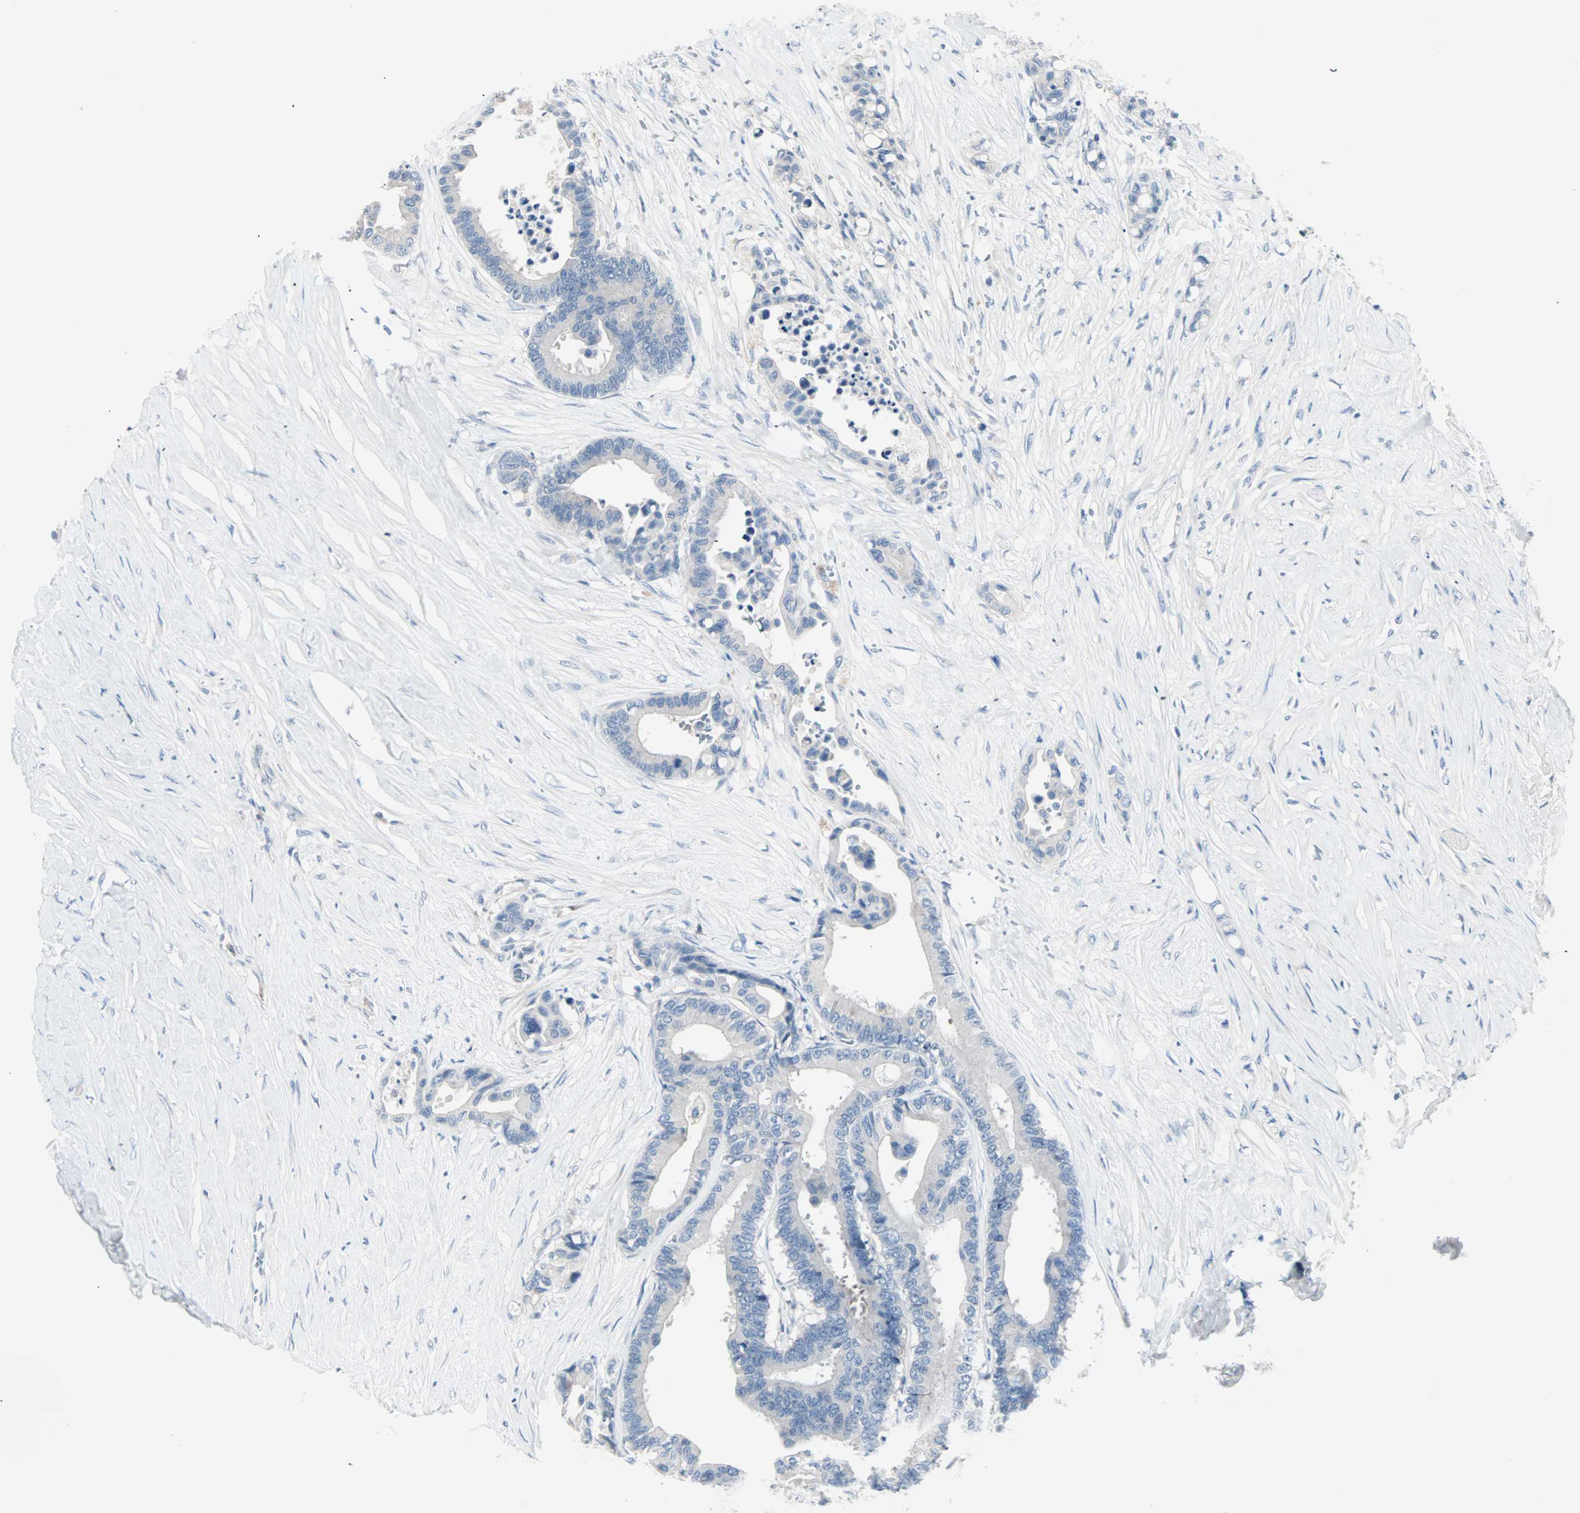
{"staining": {"intensity": "negative", "quantity": "none", "location": "none"}, "tissue": "colorectal cancer", "cell_type": "Tumor cells", "image_type": "cancer", "snomed": [{"axis": "morphology", "description": "Normal tissue, NOS"}, {"axis": "morphology", "description": "Adenocarcinoma, NOS"}, {"axis": "topography", "description": "Colon"}], "caption": "A high-resolution histopathology image shows immunohistochemistry staining of colorectal adenocarcinoma, which reveals no significant positivity in tumor cells.", "gene": "NEFH", "patient": {"sex": "male", "age": 82}}